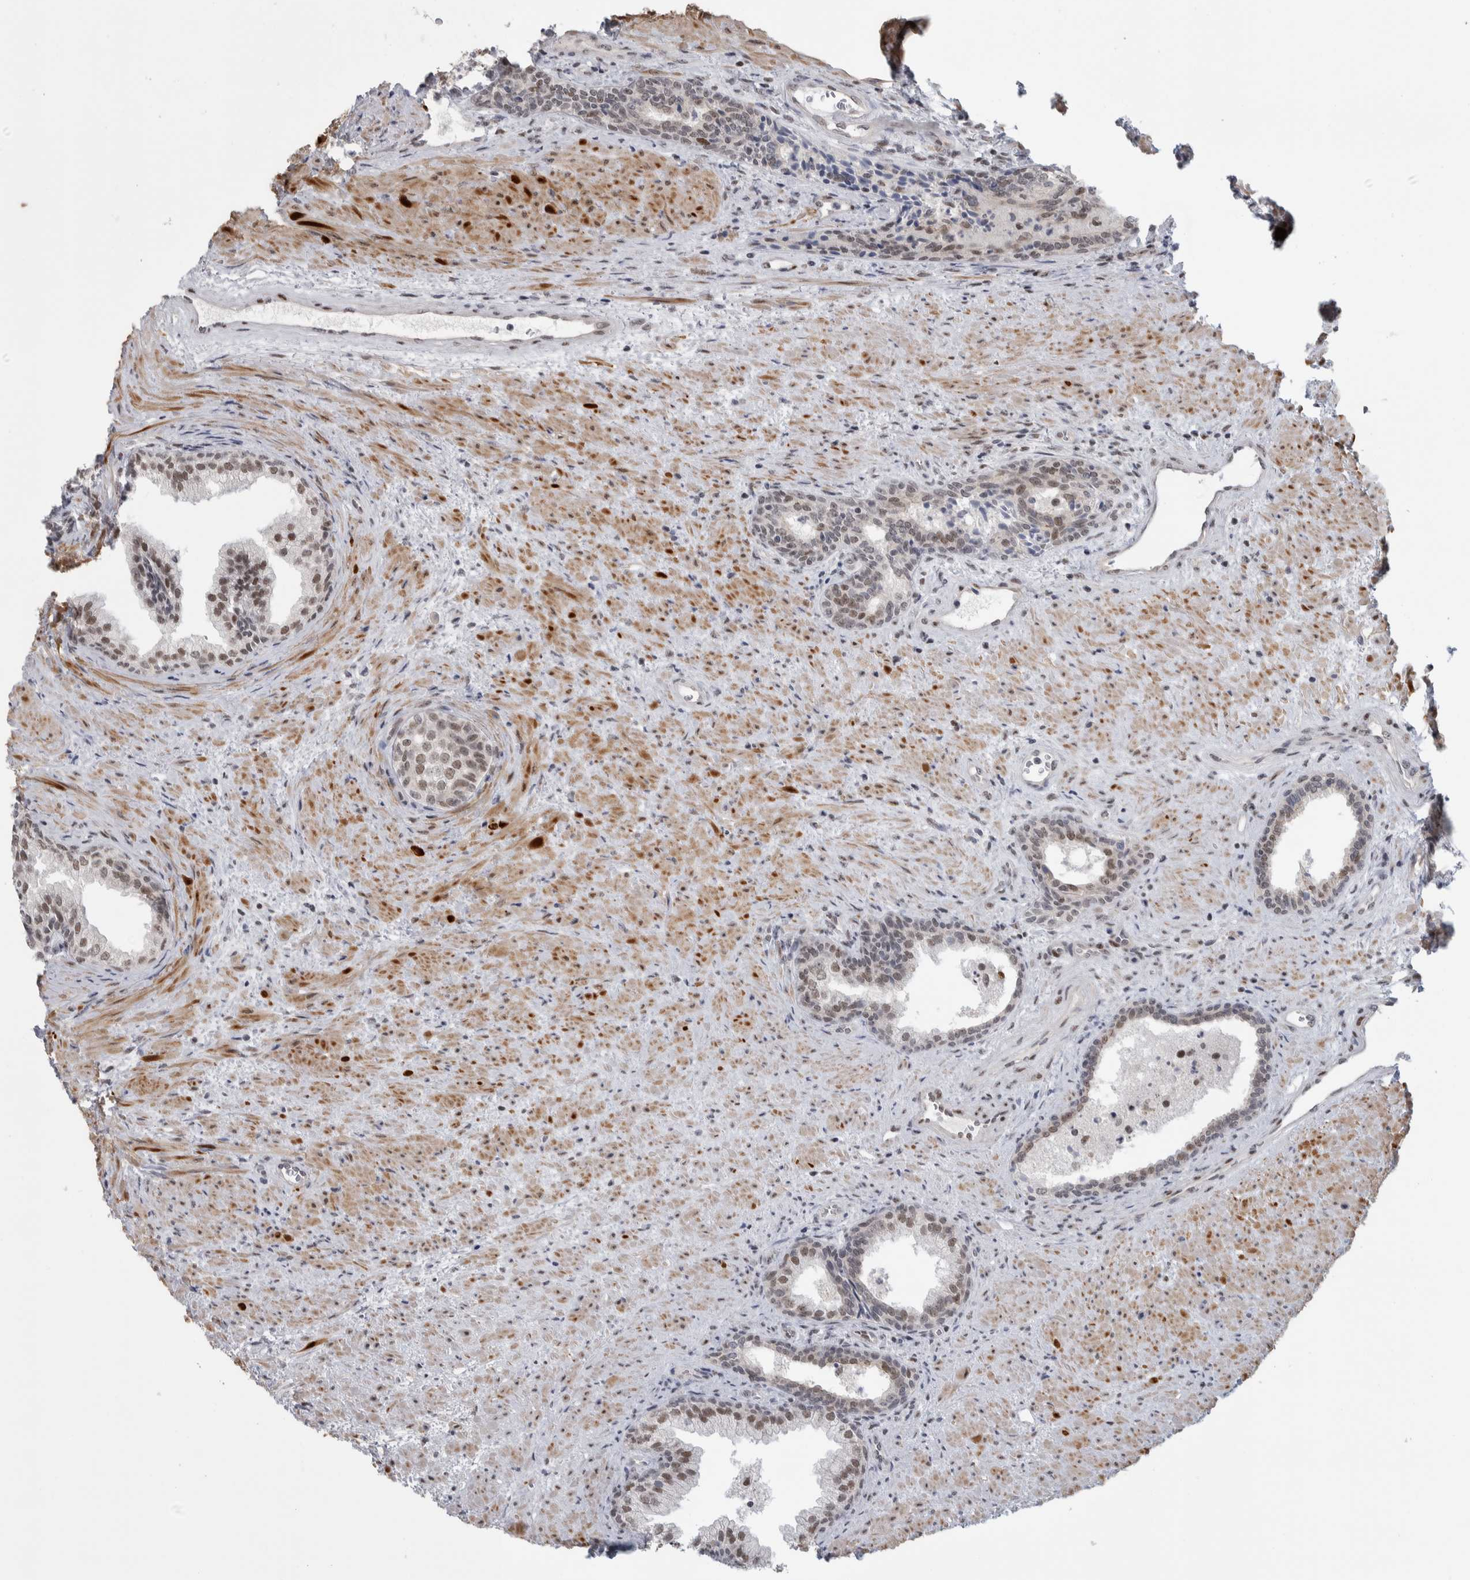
{"staining": {"intensity": "weak", "quantity": "<25%", "location": "nuclear"}, "tissue": "prostate", "cell_type": "Glandular cells", "image_type": "normal", "snomed": [{"axis": "morphology", "description": "Normal tissue, NOS"}, {"axis": "topography", "description": "Prostate"}], "caption": "IHC image of normal human prostate stained for a protein (brown), which shows no positivity in glandular cells. The staining was performed using DAB (3,3'-diaminobenzidine) to visualize the protein expression in brown, while the nuclei were stained in blue with hematoxylin (Magnification: 20x).", "gene": "HEXIM2", "patient": {"sex": "male", "age": 76}}